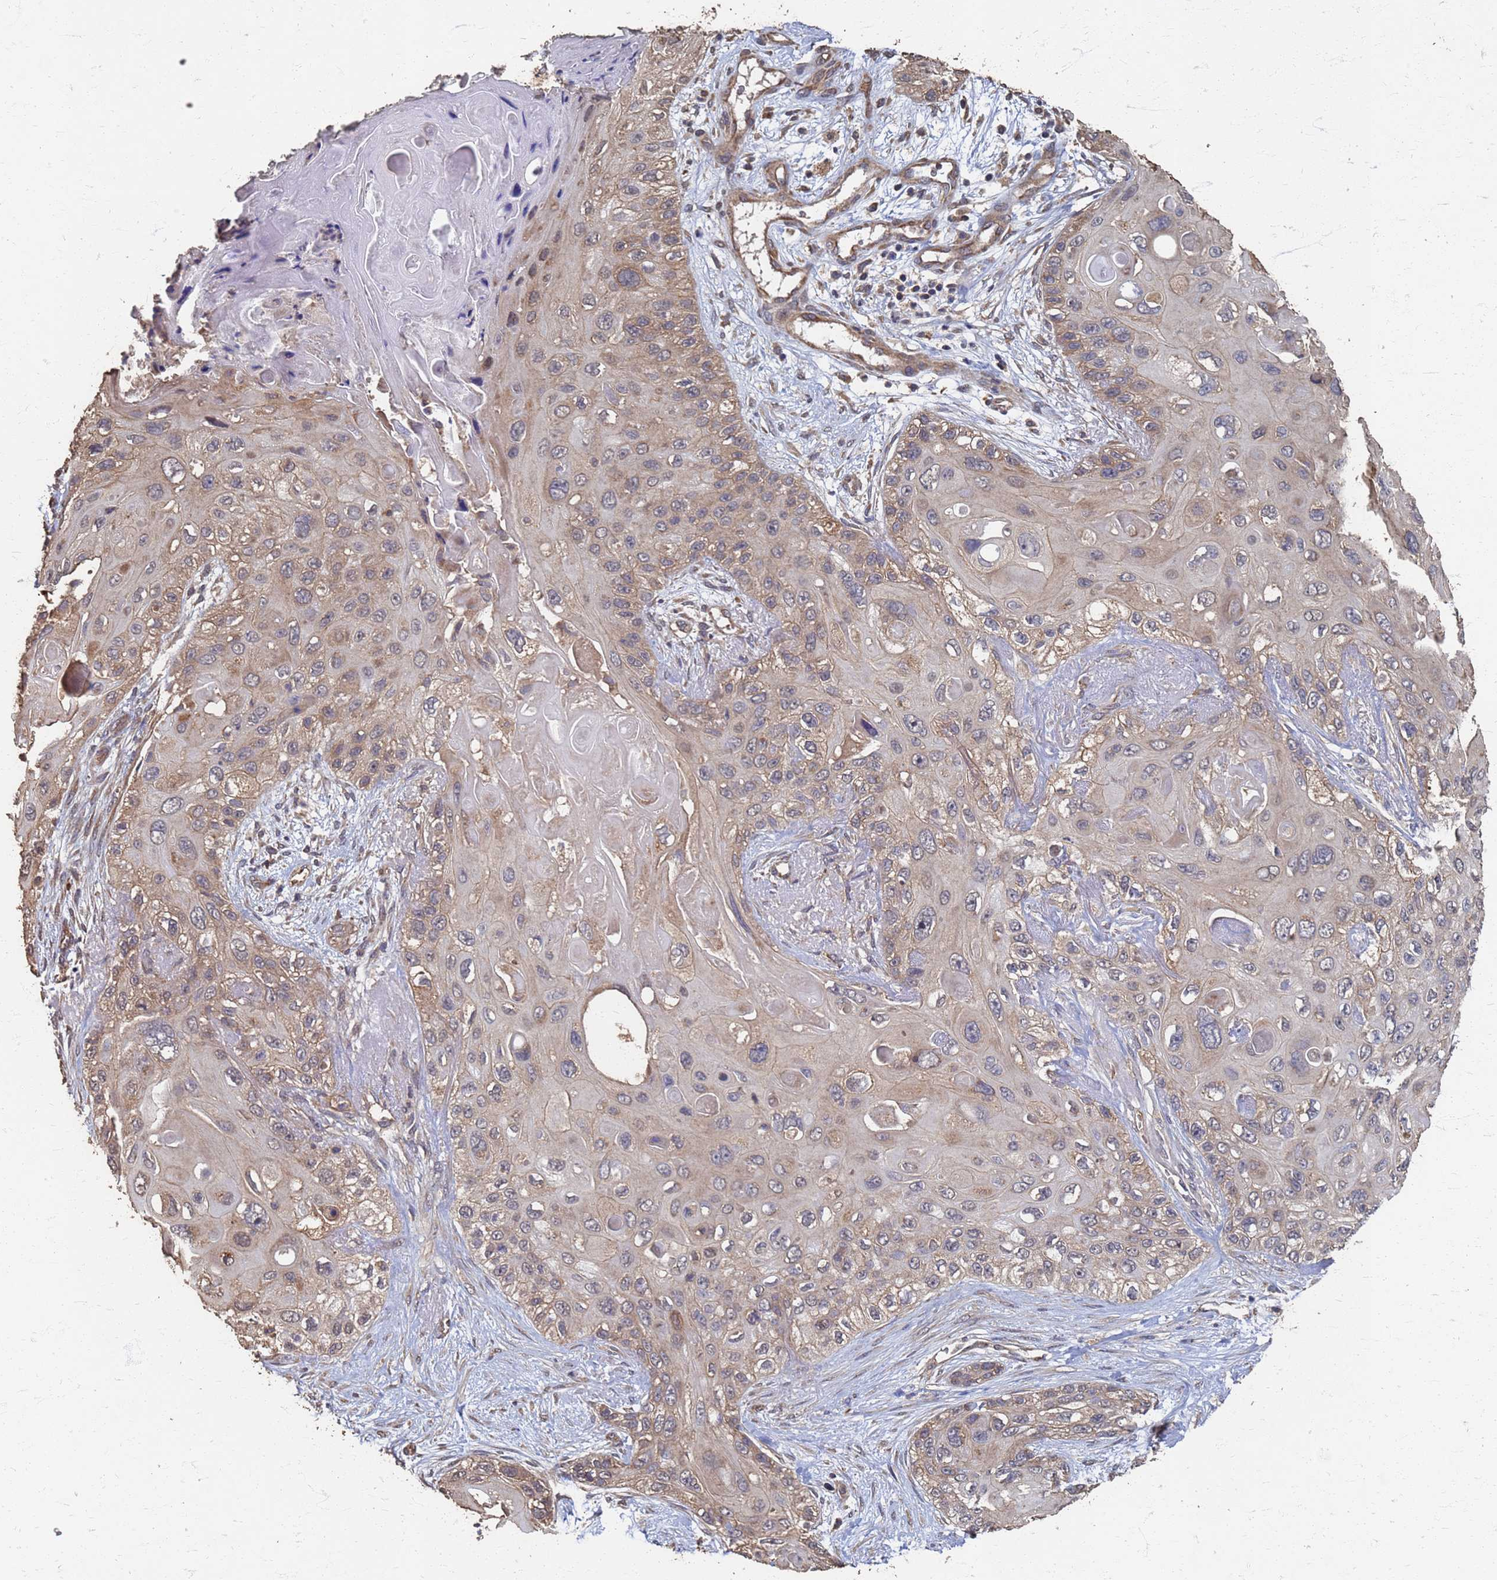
{"staining": {"intensity": "weak", "quantity": ">75%", "location": "cytoplasmic/membranous"}, "tissue": "skin cancer", "cell_type": "Tumor cells", "image_type": "cancer", "snomed": [{"axis": "morphology", "description": "Normal tissue, NOS"}, {"axis": "morphology", "description": "Squamous cell carcinoma, NOS"}, {"axis": "topography", "description": "Skin"}], "caption": "A histopathology image of skin cancer (squamous cell carcinoma) stained for a protein demonstrates weak cytoplasmic/membranous brown staining in tumor cells.", "gene": "DPH5", "patient": {"sex": "male", "age": 72}}